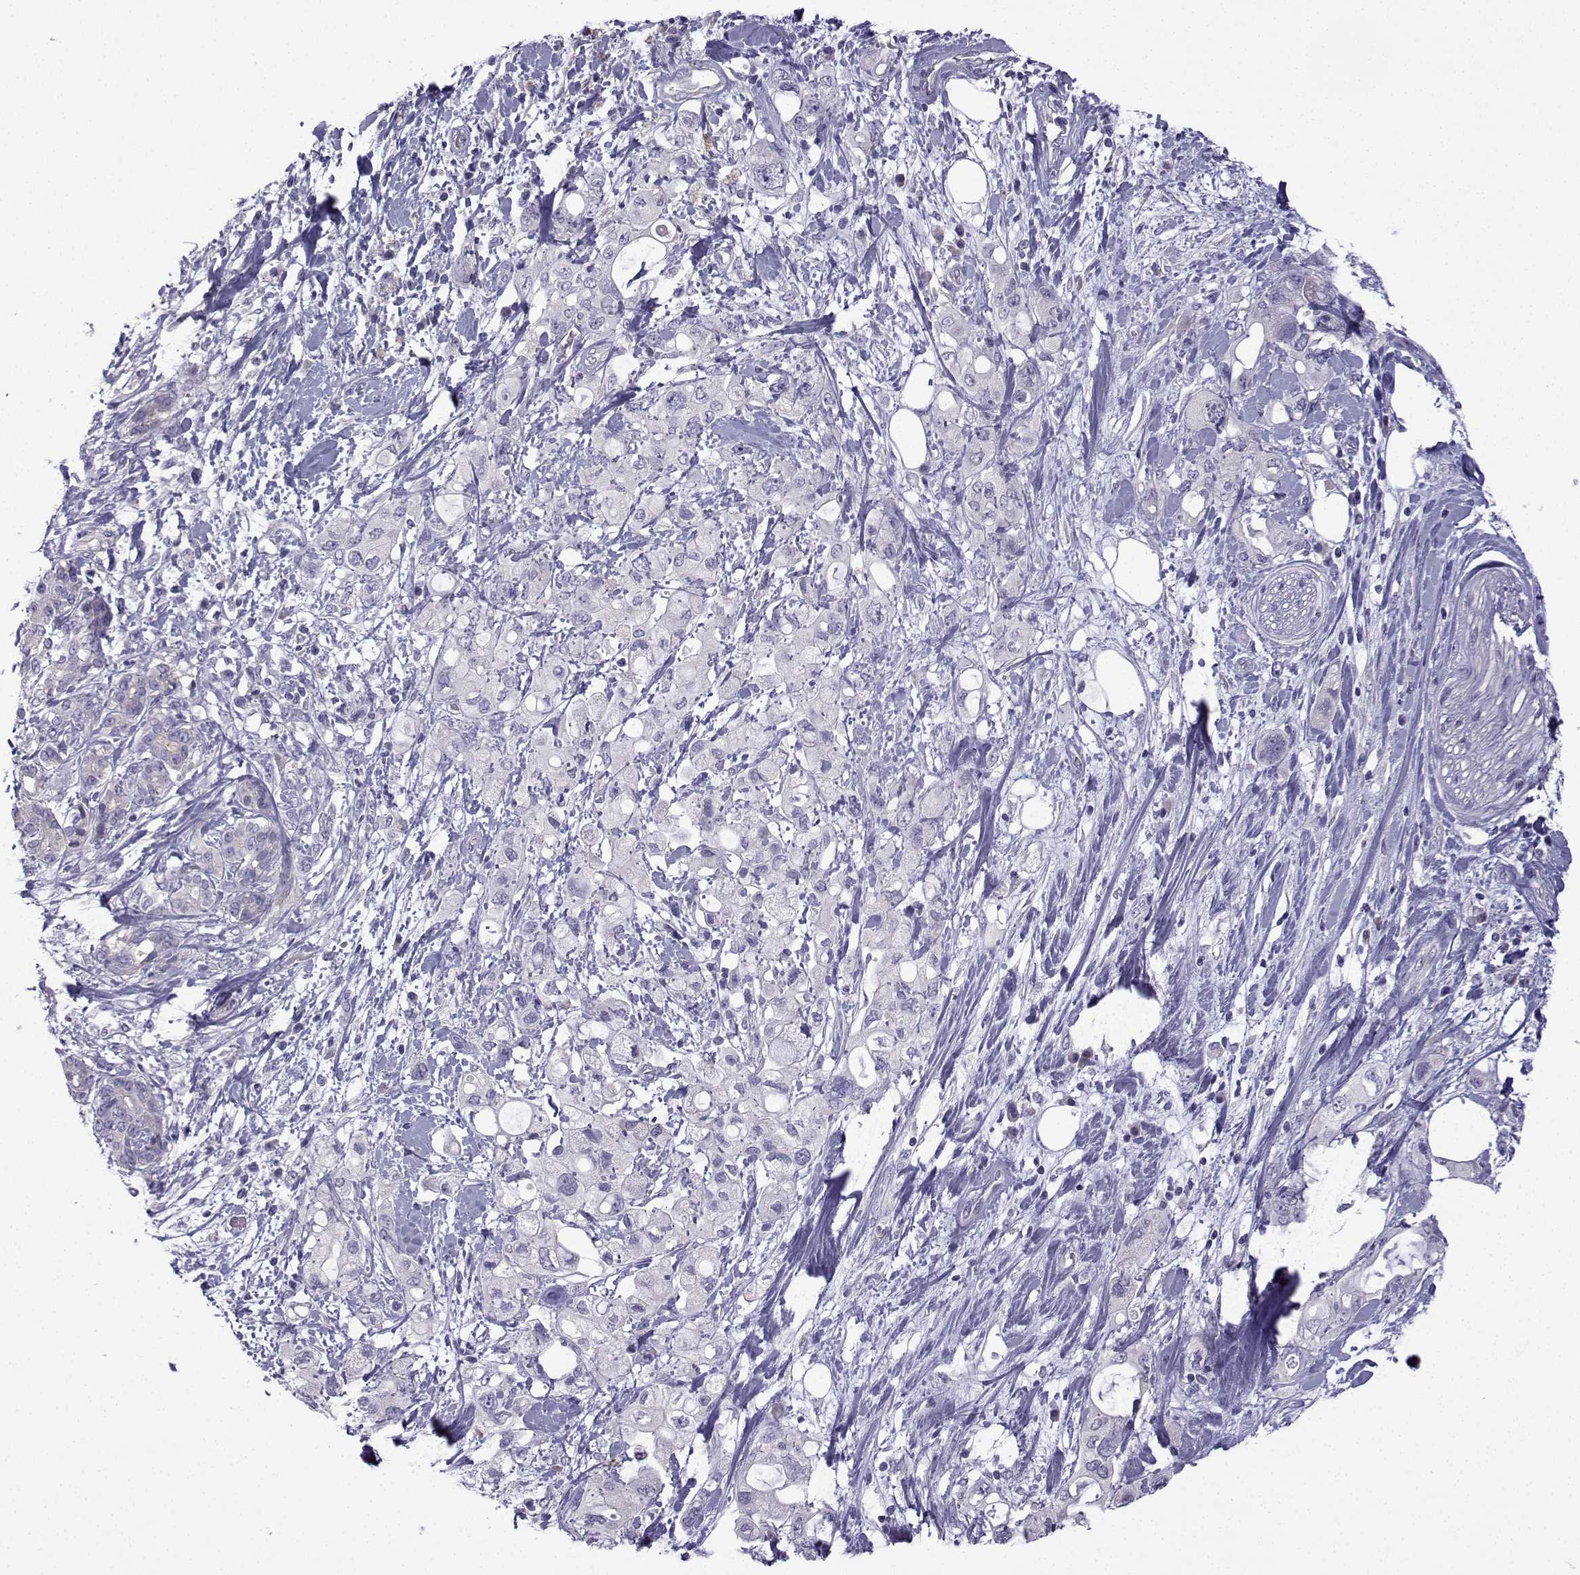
{"staining": {"intensity": "negative", "quantity": "none", "location": "none"}, "tissue": "pancreatic cancer", "cell_type": "Tumor cells", "image_type": "cancer", "snomed": [{"axis": "morphology", "description": "Adenocarcinoma, NOS"}, {"axis": "topography", "description": "Pancreas"}], "caption": "Adenocarcinoma (pancreatic) was stained to show a protein in brown. There is no significant staining in tumor cells. (DAB (3,3'-diaminobenzidine) immunohistochemistry (IHC), high magnification).", "gene": "SPACA7", "patient": {"sex": "female", "age": 56}}